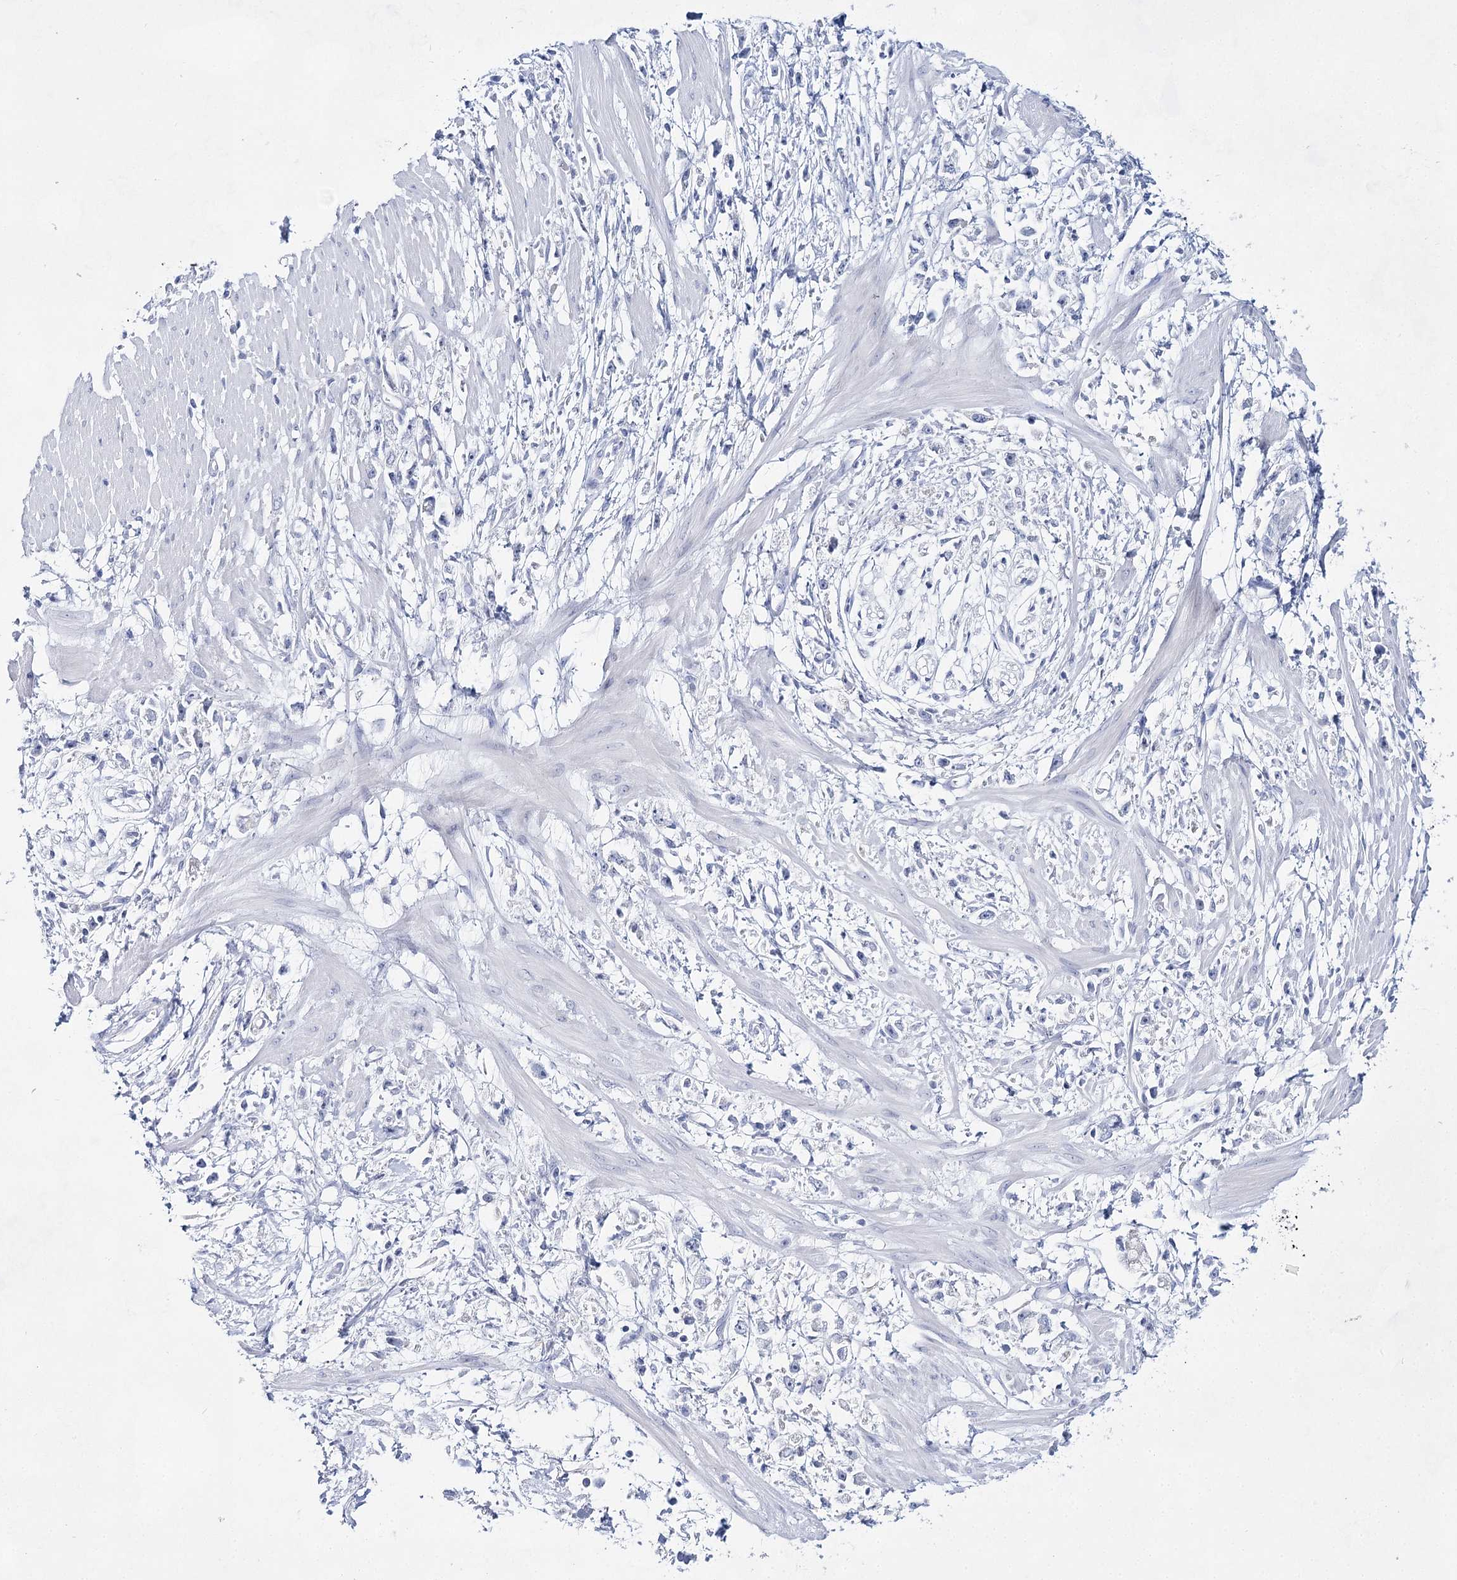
{"staining": {"intensity": "negative", "quantity": "none", "location": "none"}, "tissue": "stomach cancer", "cell_type": "Tumor cells", "image_type": "cancer", "snomed": [{"axis": "morphology", "description": "Adenocarcinoma, NOS"}, {"axis": "topography", "description": "Stomach"}], "caption": "This is an immunohistochemistry photomicrograph of stomach cancer (adenocarcinoma). There is no positivity in tumor cells.", "gene": "BPHL", "patient": {"sex": "female", "age": 59}}